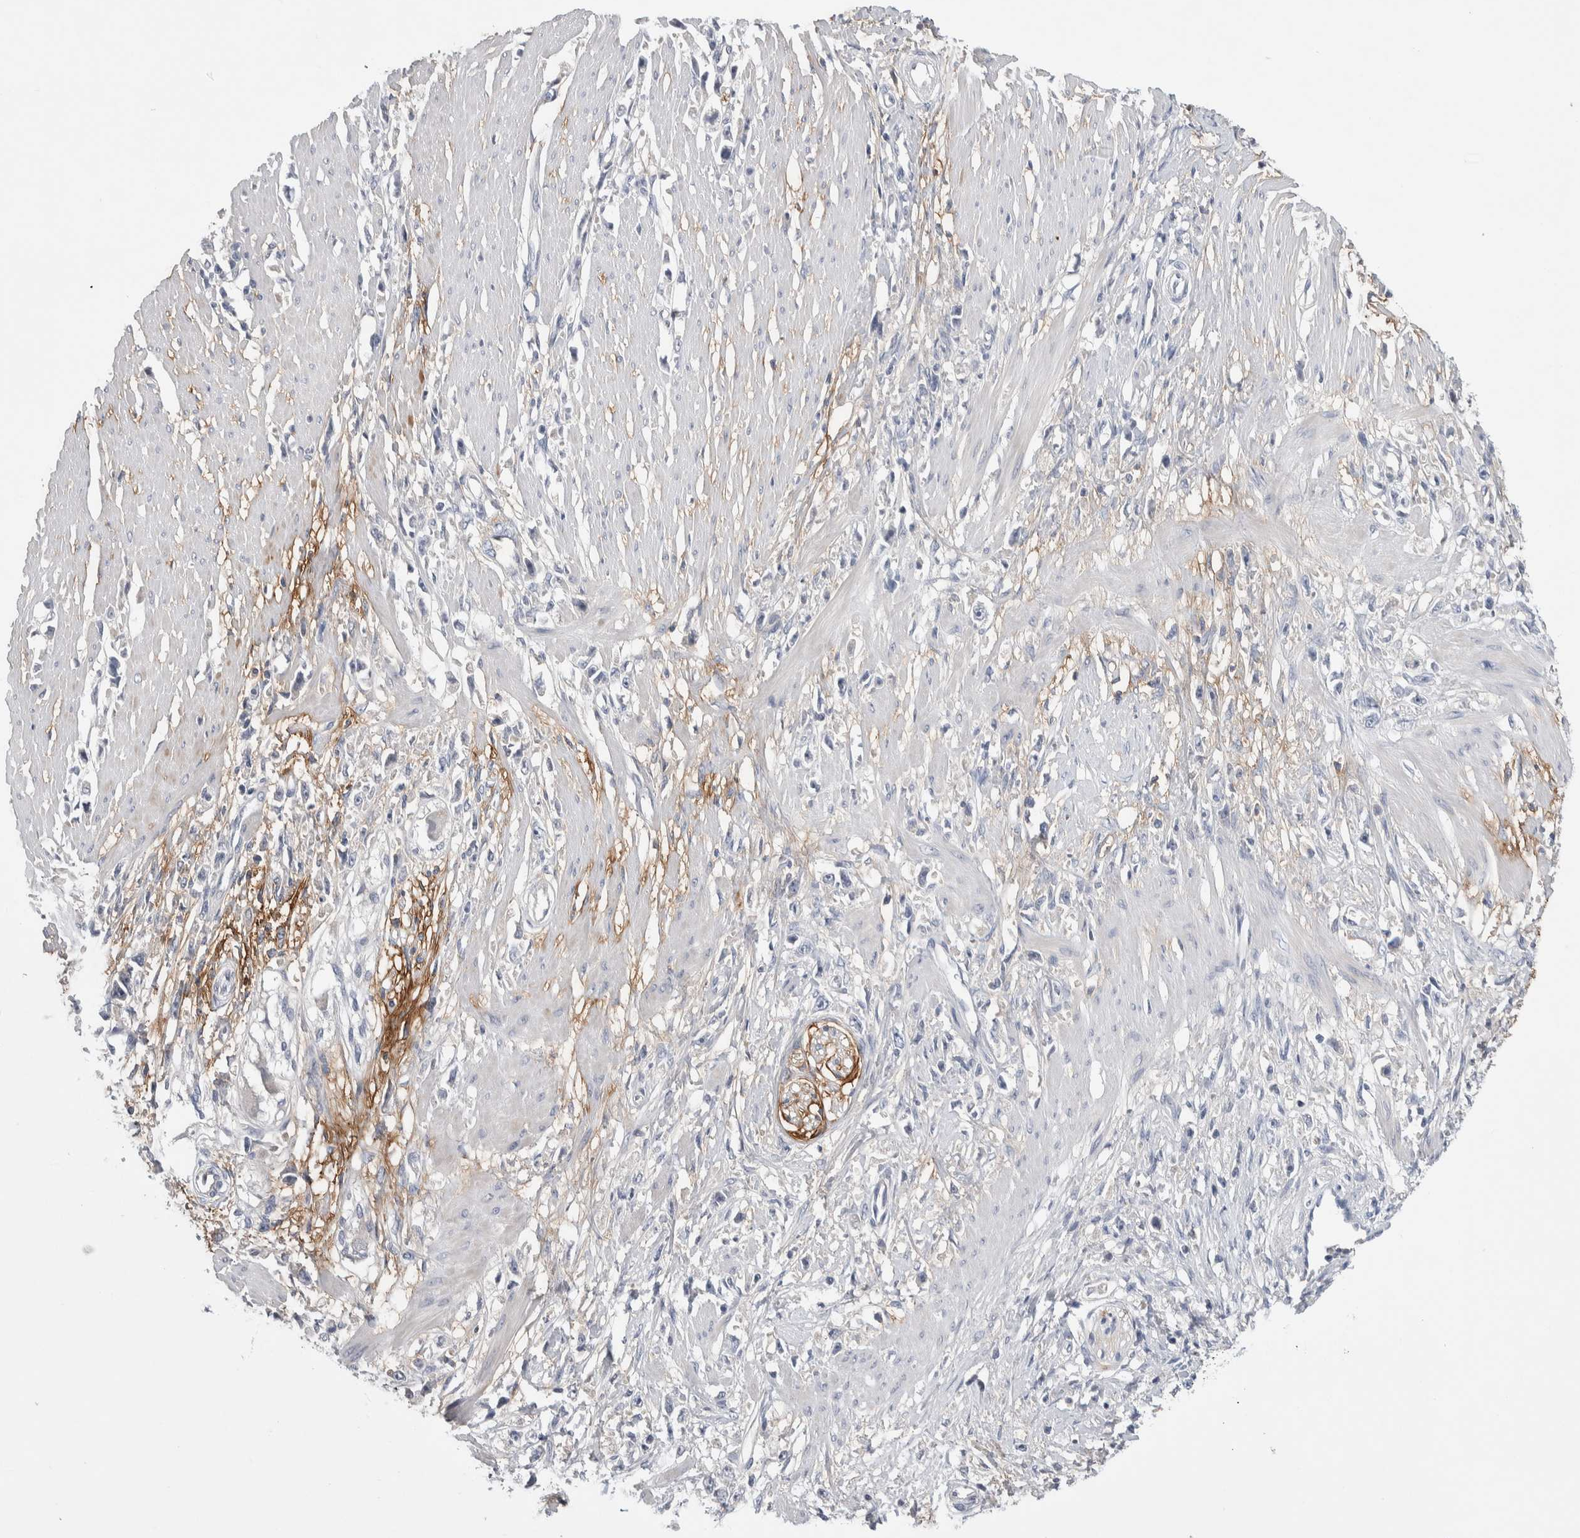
{"staining": {"intensity": "negative", "quantity": "none", "location": "none"}, "tissue": "stomach cancer", "cell_type": "Tumor cells", "image_type": "cancer", "snomed": [{"axis": "morphology", "description": "Adenocarcinoma, NOS"}, {"axis": "topography", "description": "Stomach"}], "caption": "A photomicrograph of human stomach cancer is negative for staining in tumor cells. The staining was performed using DAB to visualize the protein expression in brown, while the nuclei were stained in blue with hematoxylin (Magnification: 20x).", "gene": "CEP131", "patient": {"sex": "female", "age": 59}}